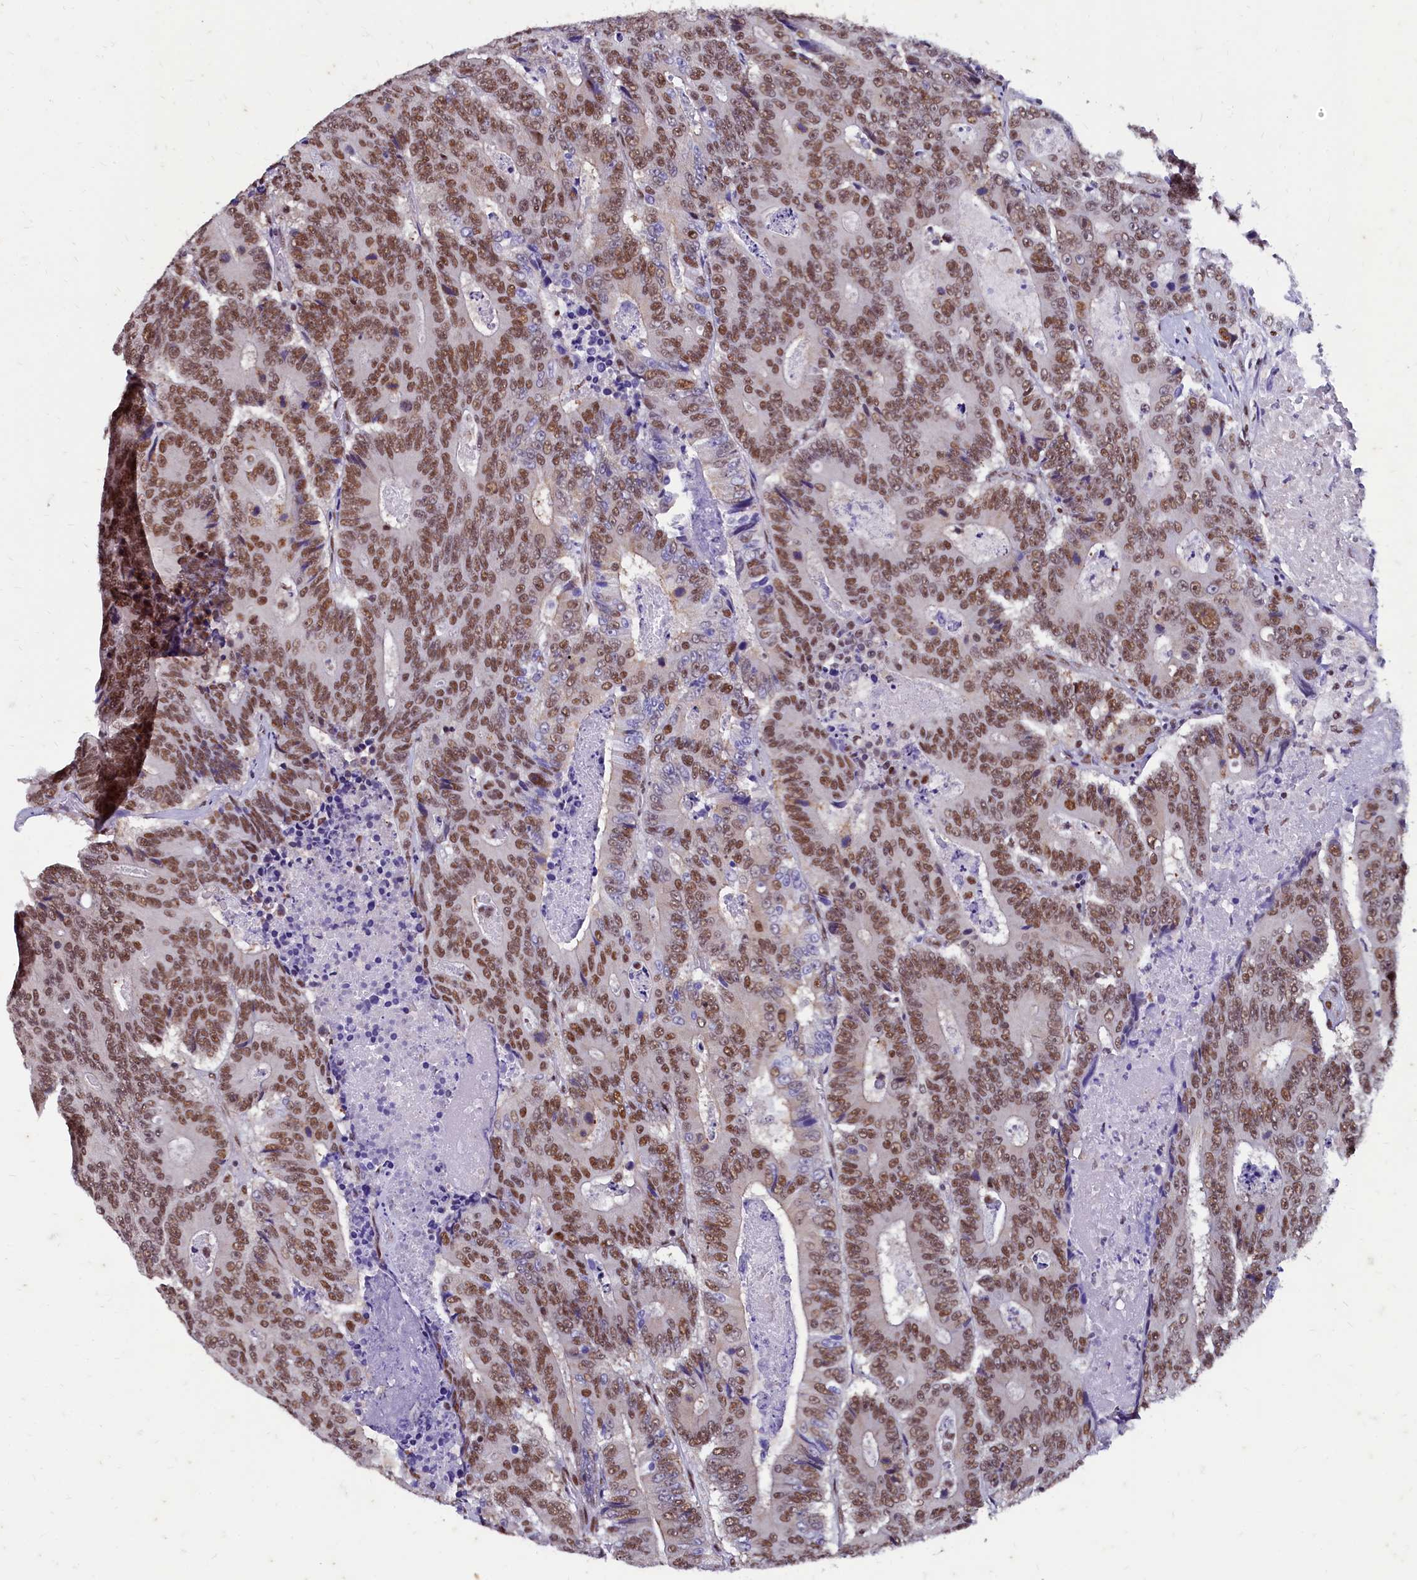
{"staining": {"intensity": "moderate", "quantity": ">75%", "location": "nuclear"}, "tissue": "colorectal cancer", "cell_type": "Tumor cells", "image_type": "cancer", "snomed": [{"axis": "morphology", "description": "Adenocarcinoma, NOS"}, {"axis": "topography", "description": "Colon"}], "caption": "Approximately >75% of tumor cells in adenocarcinoma (colorectal) display moderate nuclear protein expression as visualized by brown immunohistochemical staining.", "gene": "CPSF7", "patient": {"sex": "male", "age": 83}}